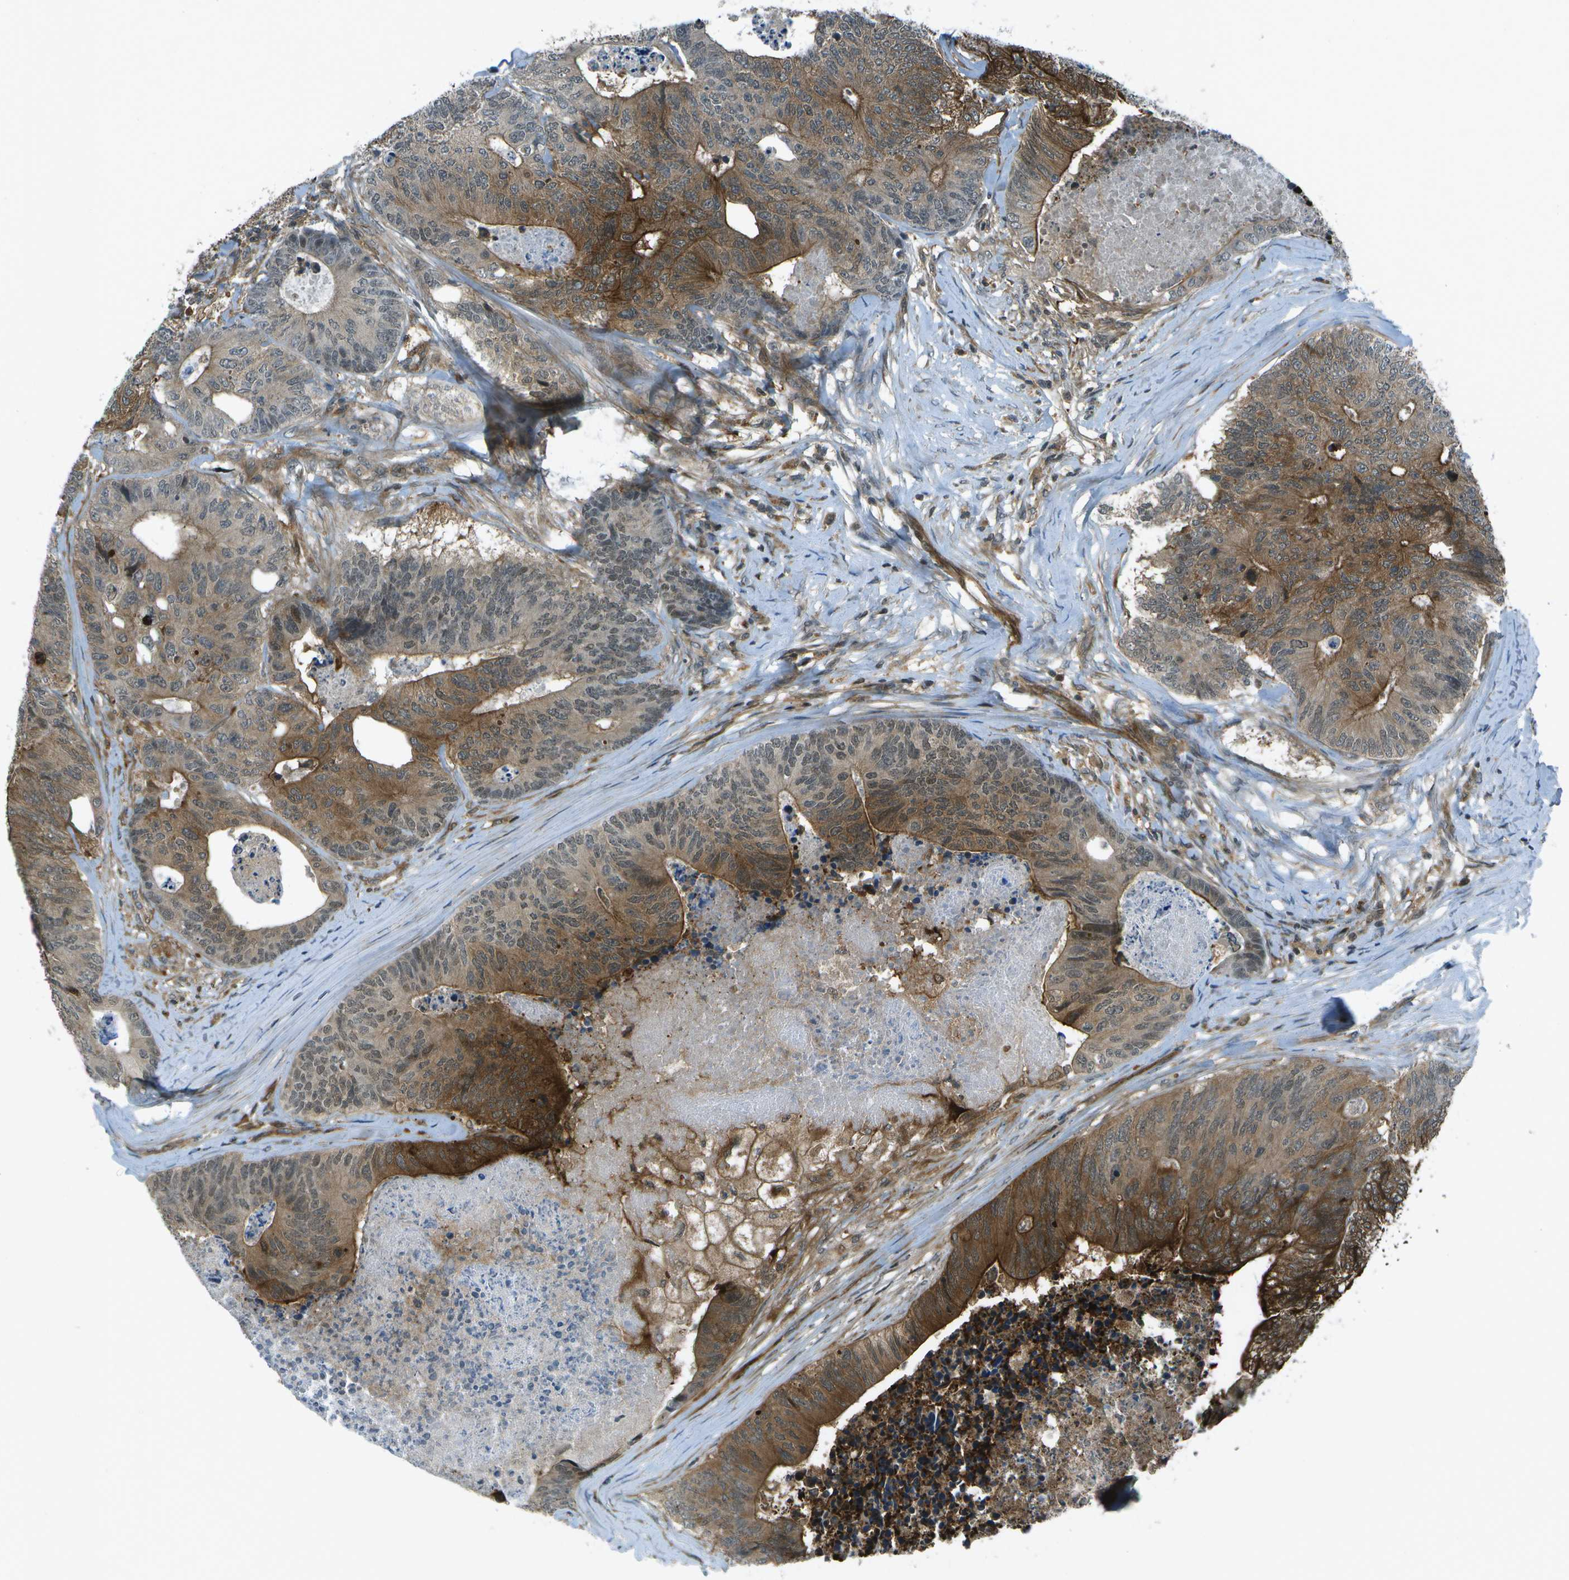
{"staining": {"intensity": "strong", "quantity": ">75%", "location": "cytoplasmic/membranous"}, "tissue": "colorectal cancer", "cell_type": "Tumor cells", "image_type": "cancer", "snomed": [{"axis": "morphology", "description": "Adenocarcinoma, NOS"}, {"axis": "topography", "description": "Colon"}], "caption": "A histopathology image showing strong cytoplasmic/membranous expression in approximately >75% of tumor cells in colorectal adenocarcinoma, as visualized by brown immunohistochemical staining.", "gene": "TMEM19", "patient": {"sex": "female", "age": 67}}